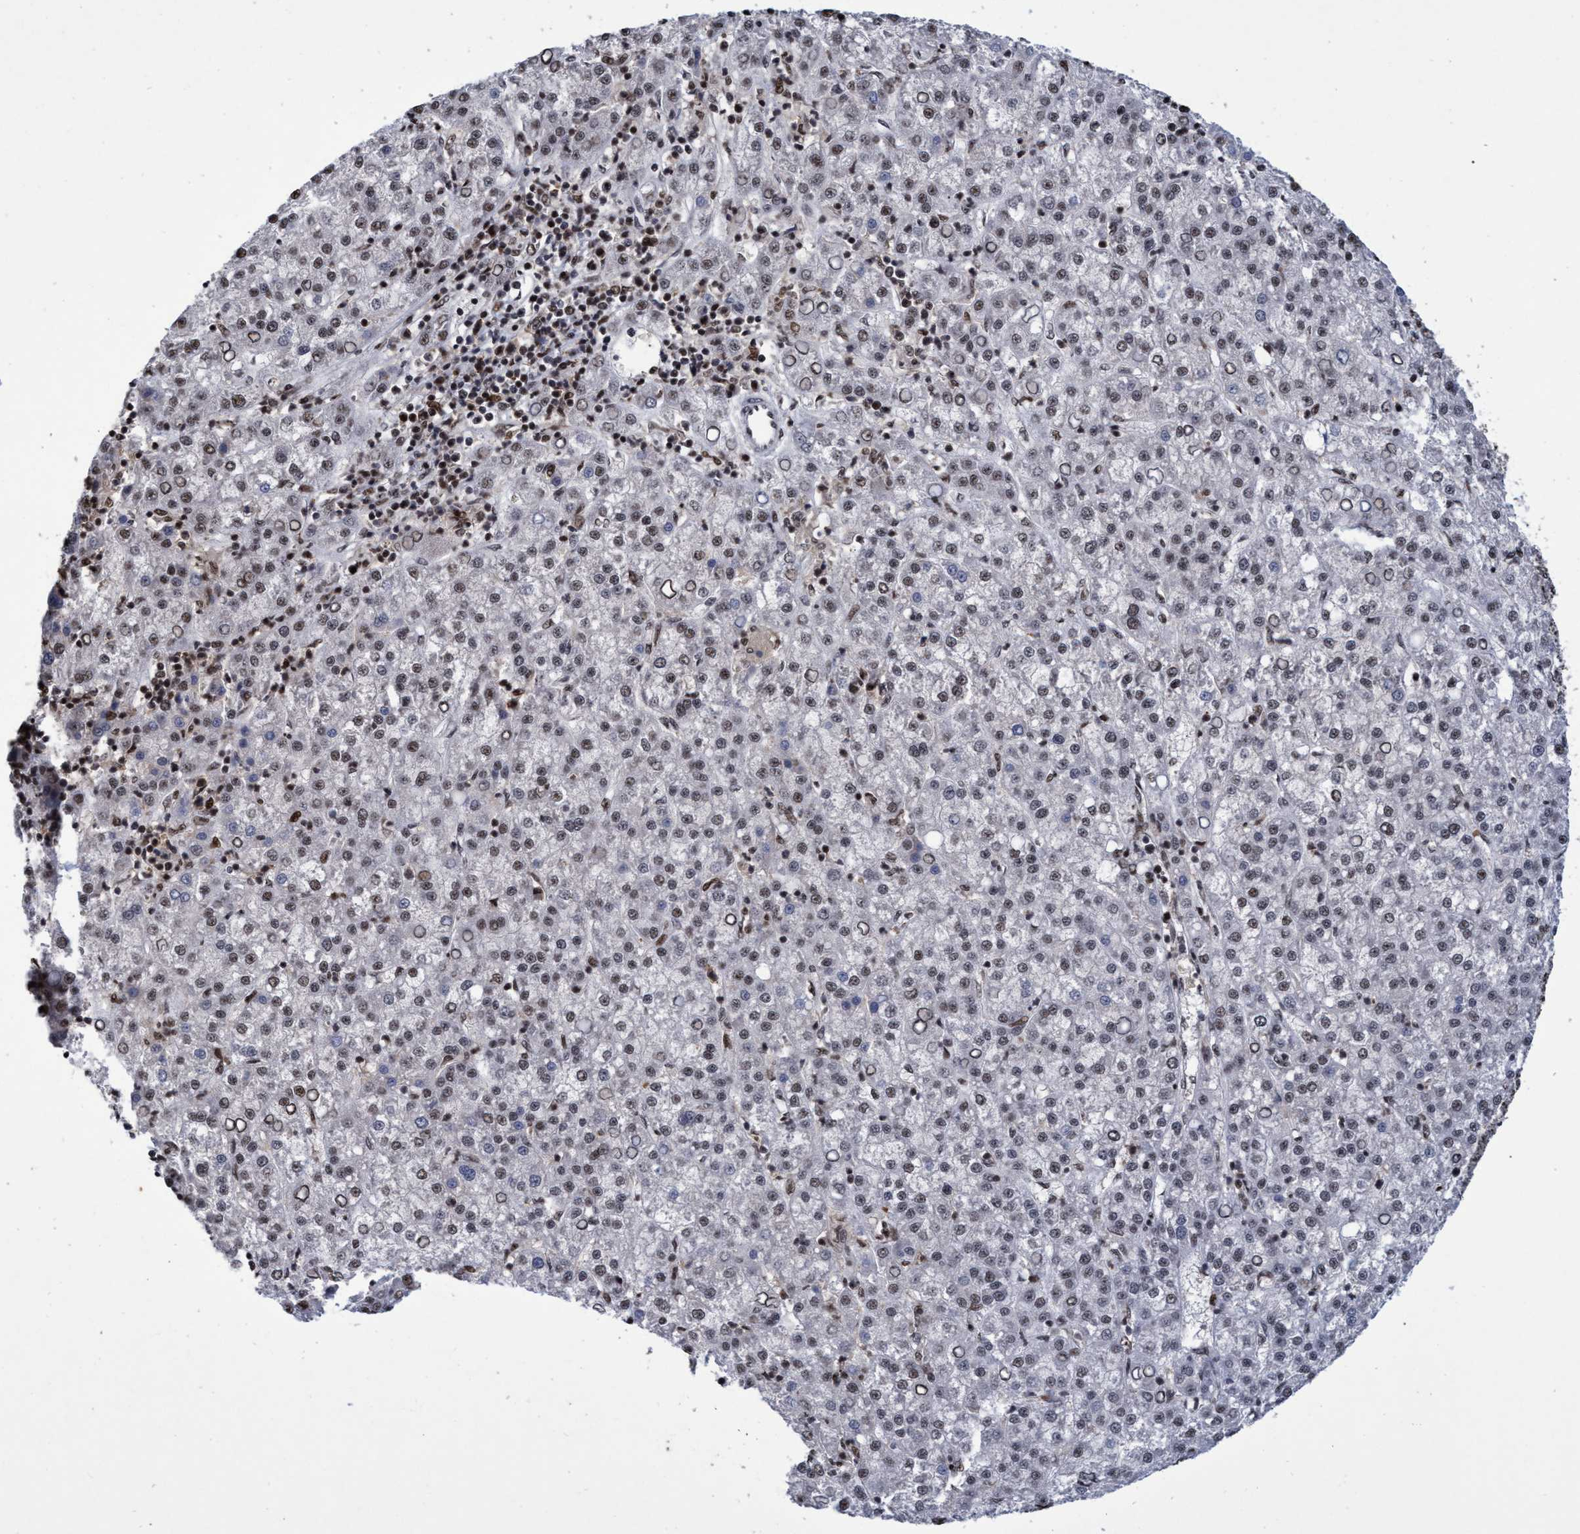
{"staining": {"intensity": "weak", "quantity": ">75%", "location": "nuclear"}, "tissue": "liver cancer", "cell_type": "Tumor cells", "image_type": "cancer", "snomed": [{"axis": "morphology", "description": "Carcinoma, Hepatocellular, NOS"}, {"axis": "topography", "description": "Liver"}], "caption": "Hepatocellular carcinoma (liver) tissue reveals weak nuclear expression in about >75% of tumor cells (DAB = brown stain, brightfield microscopy at high magnification).", "gene": "GTF2F1", "patient": {"sex": "female", "age": 58}}